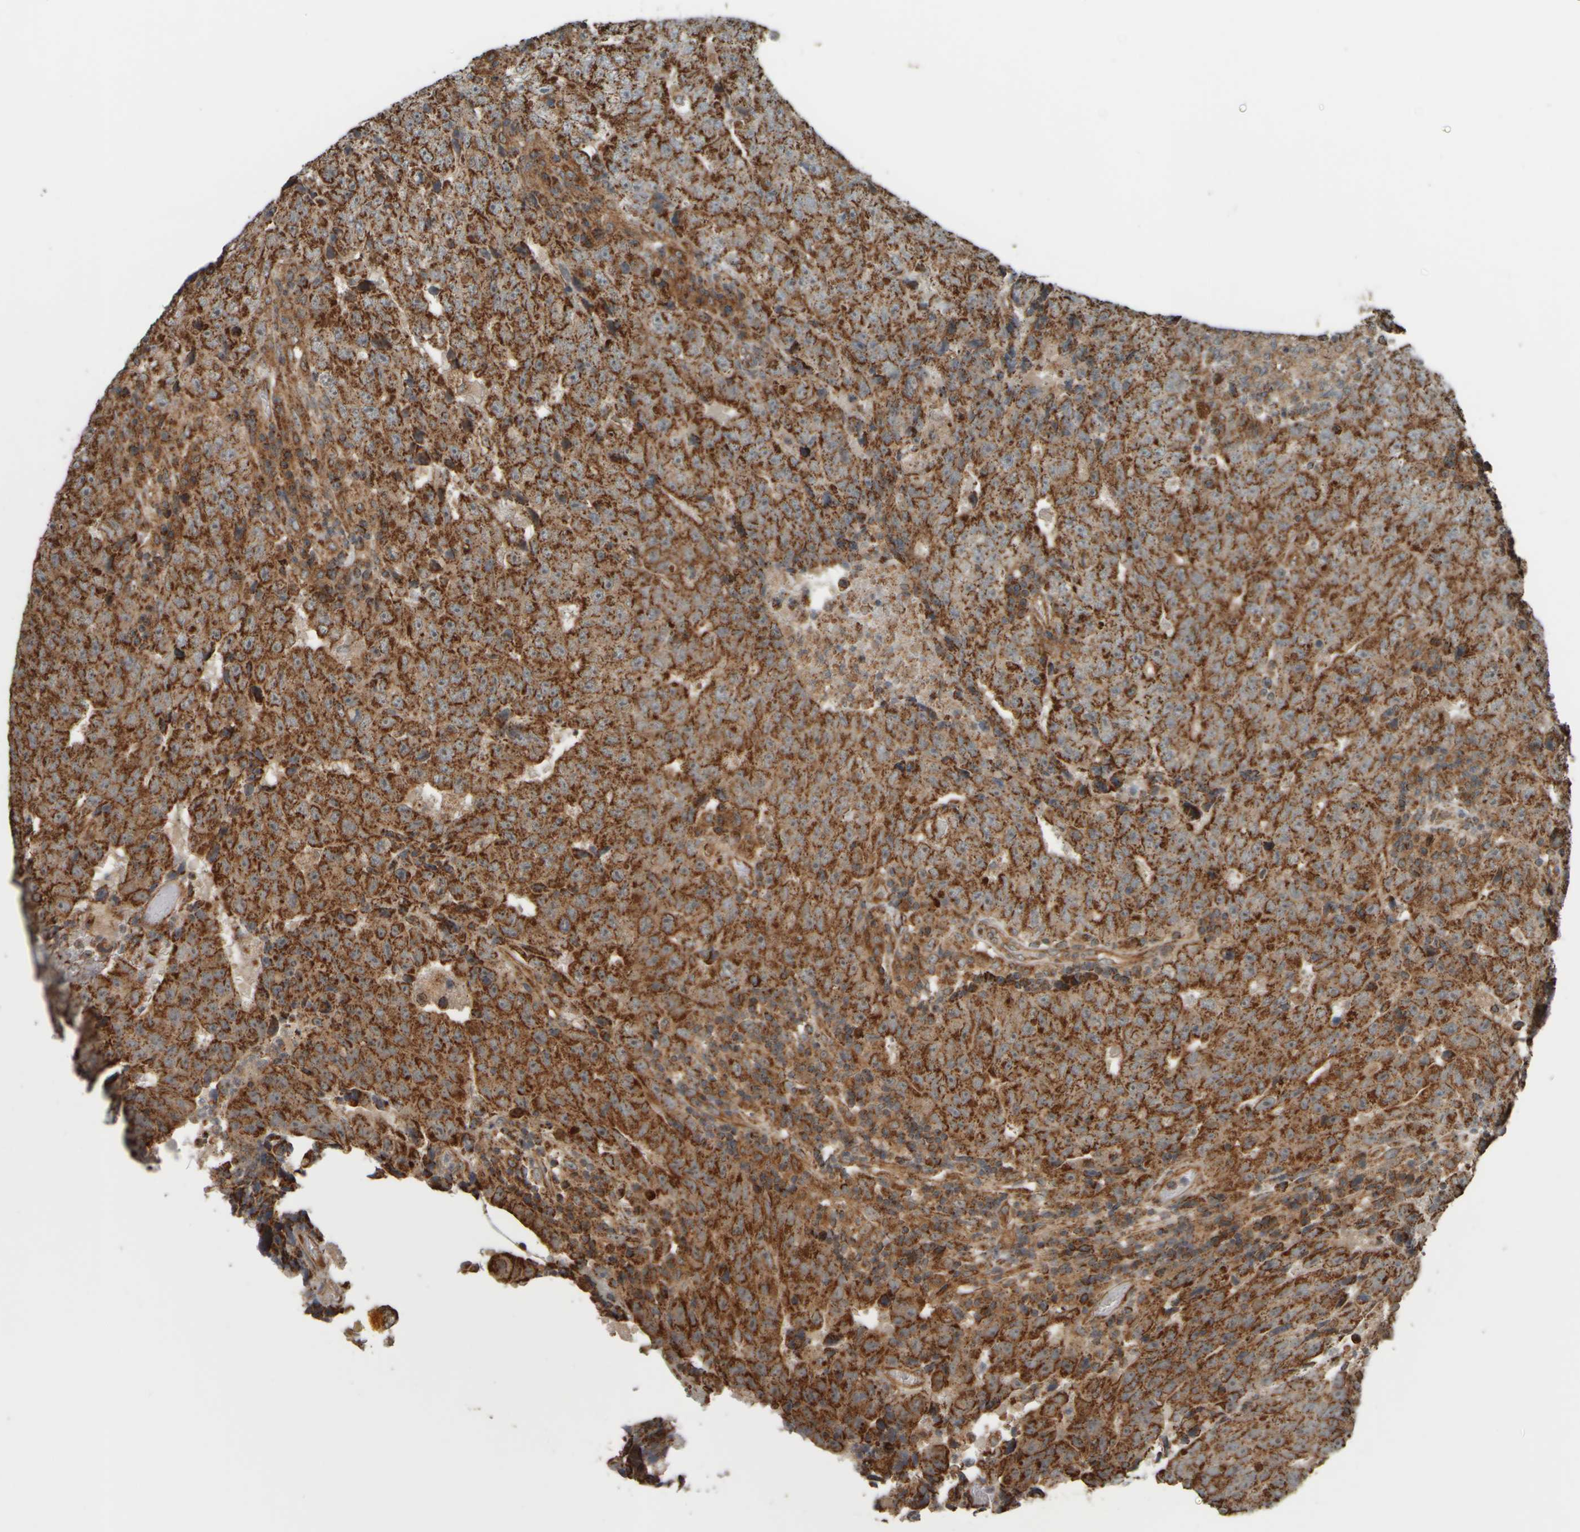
{"staining": {"intensity": "strong", "quantity": ">75%", "location": "cytoplasmic/membranous"}, "tissue": "testis cancer", "cell_type": "Tumor cells", "image_type": "cancer", "snomed": [{"axis": "morphology", "description": "Necrosis, NOS"}, {"axis": "morphology", "description": "Carcinoma, Embryonal, NOS"}, {"axis": "topography", "description": "Testis"}], "caption": "This is an image of immunohistochemistry staining of testis cancer, which shows strong staining in the cytoplasmic/membranous of tumor cells.", "gene": "APBB2", "patient": {"sex": "male", "age": 19}}